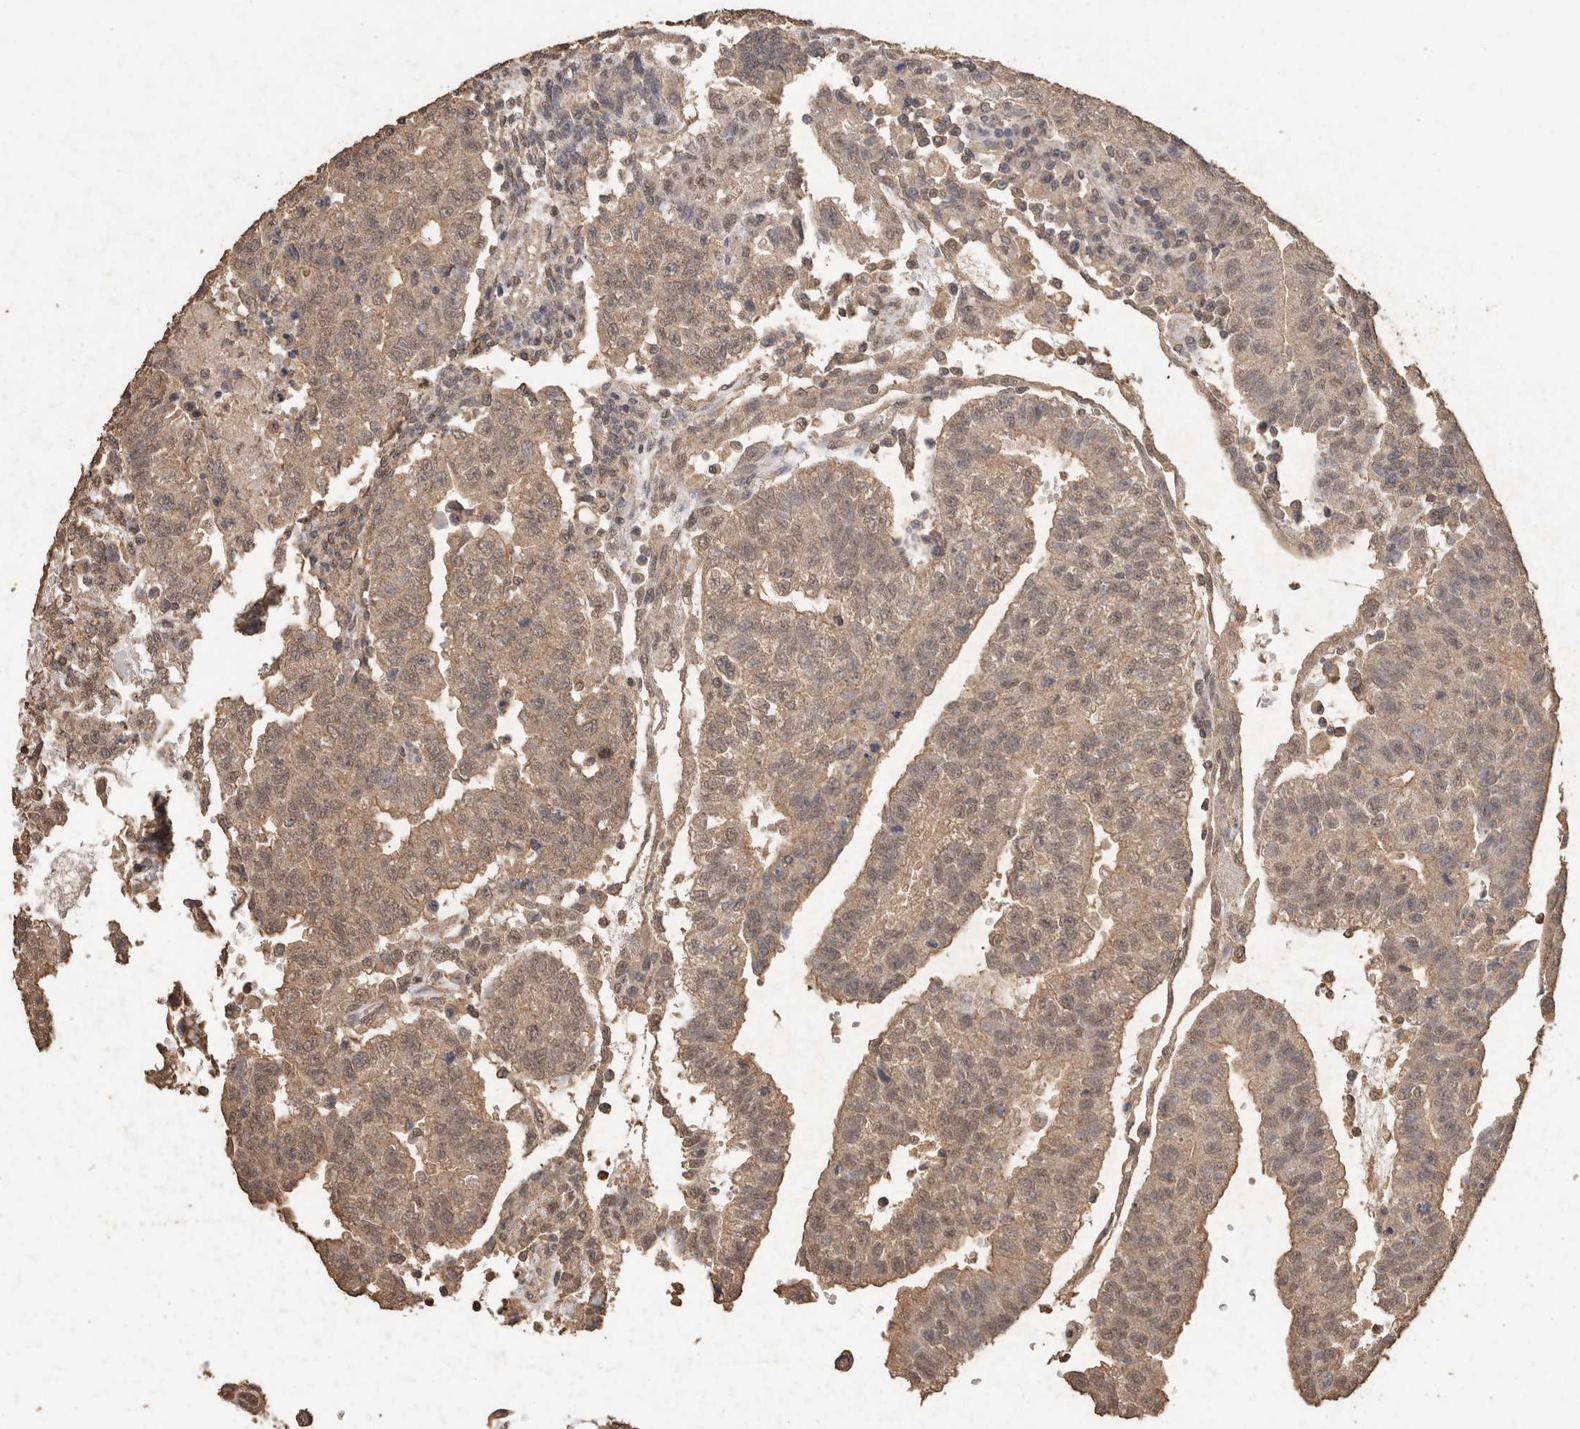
{"staining": {"intensity": "weak", "quantity": ">75%", "location": "cytoplasmic/membranous"}, "tissue": "testis cancer", "cell_type": "Tumor cells", "image_type": "cancer", "snomed": [{"axis": "morphology", "description": "Seminoma, NOS"}, {"axis": "morphology", "description": "Carcinoma, Embryonal, NOS"}, {"axis": "topography", "description": "Testis"}], "caption": "Testis embryonal carcinoma was stained to show a protein in brown. There is low levels of weak cytoplasmic/membranous staining in approximately >75% of tumor cells.", "gene": "CX3CL1", "patient": {"sex": "male", "age": 52}}